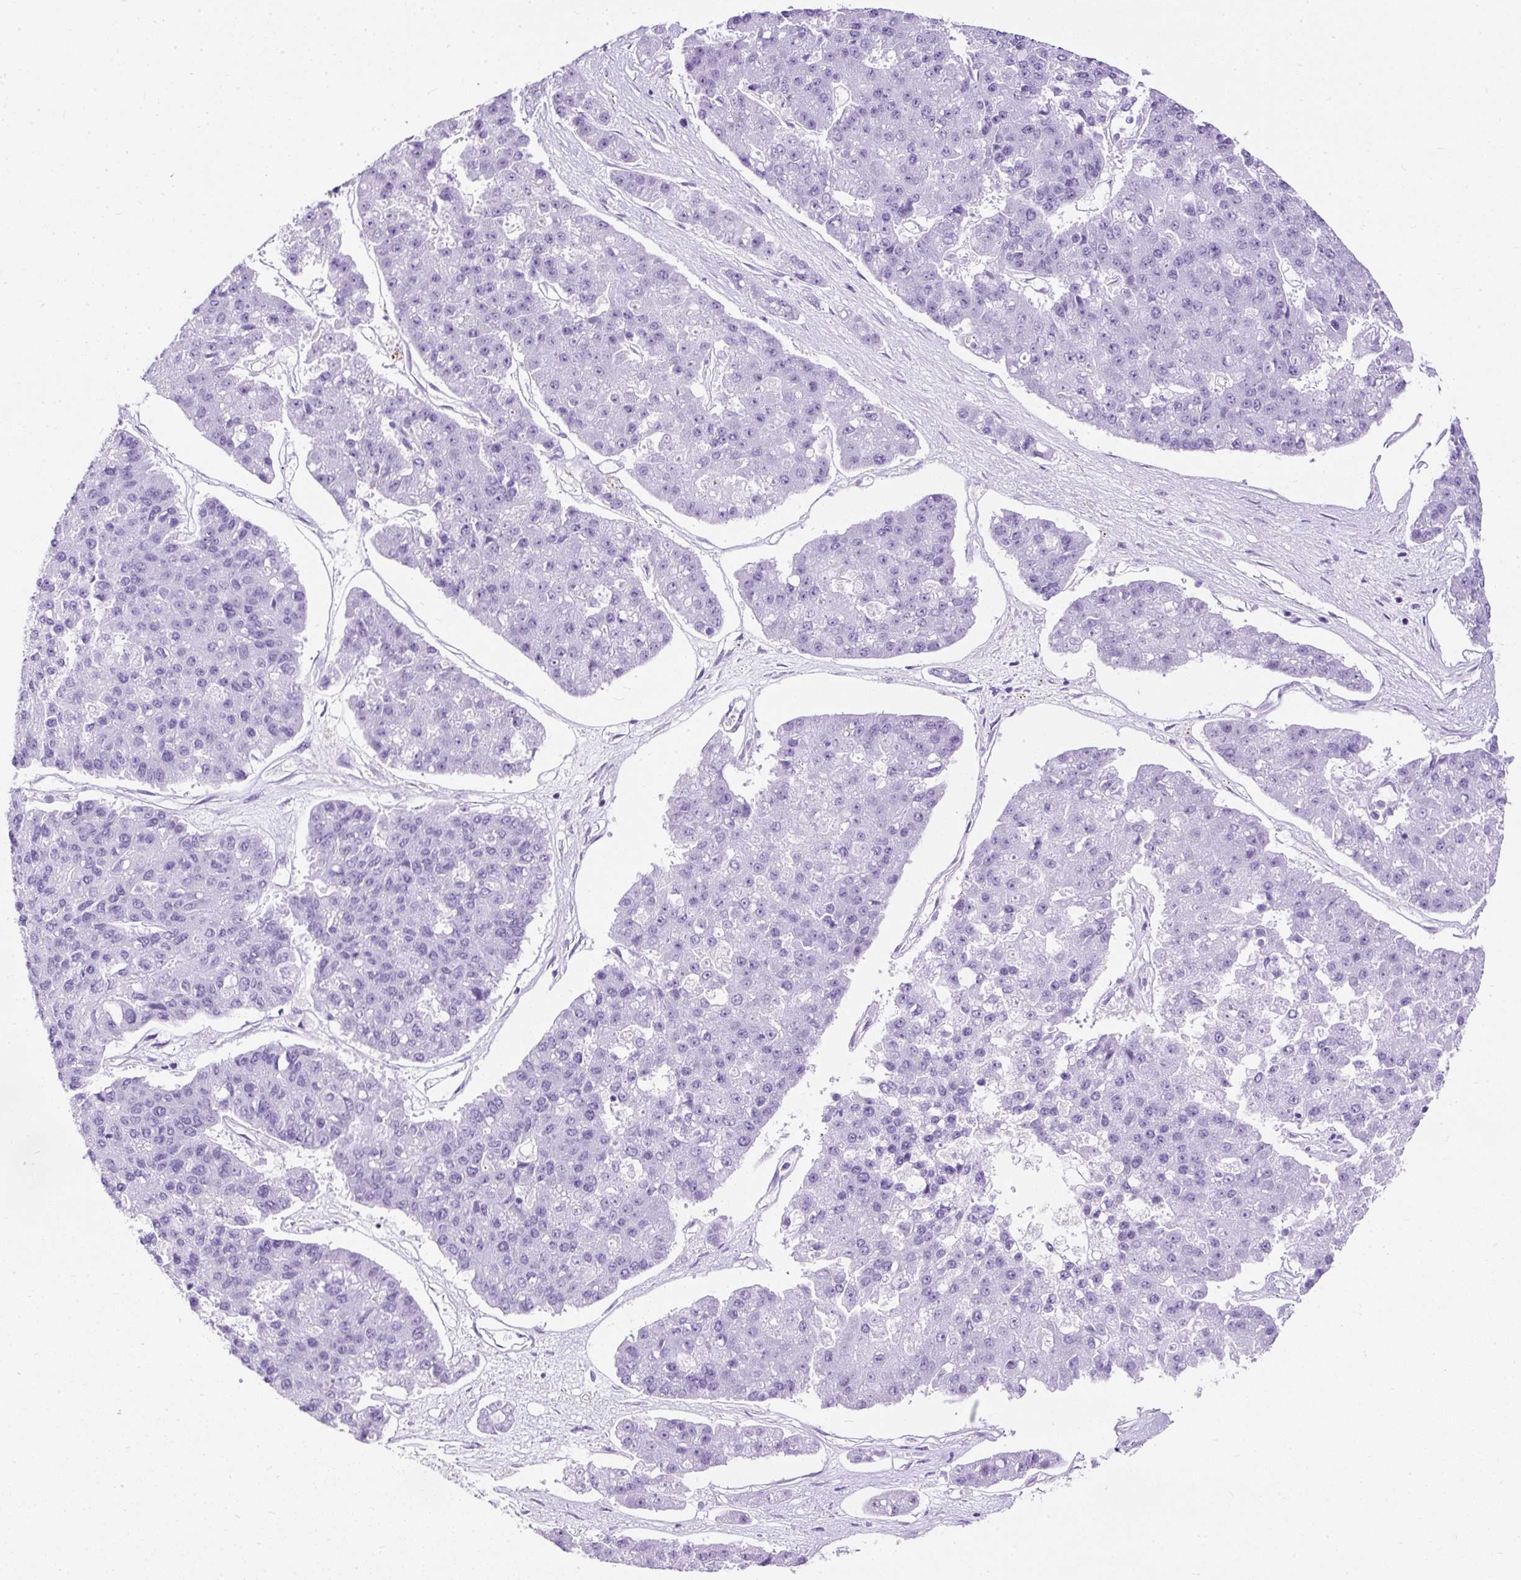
{"staining": {"intensity": "negative", "quantity": "none", "location": "none"}, "tissue": "pancreatic cancer", "cell_type": "Tumor cells", "image_type": "cancer", "snomed": [{"axis": "morphology", "description": "Adenocarcinoma, NOS"}, {"axis": "topography", "description": "Pancreas"}], "caption": "Protein analysis of pancreatic cancer displays no significant staining in tumor cells.", "gene": "NTS", "patient": {"sex": "male", "age": 50}}